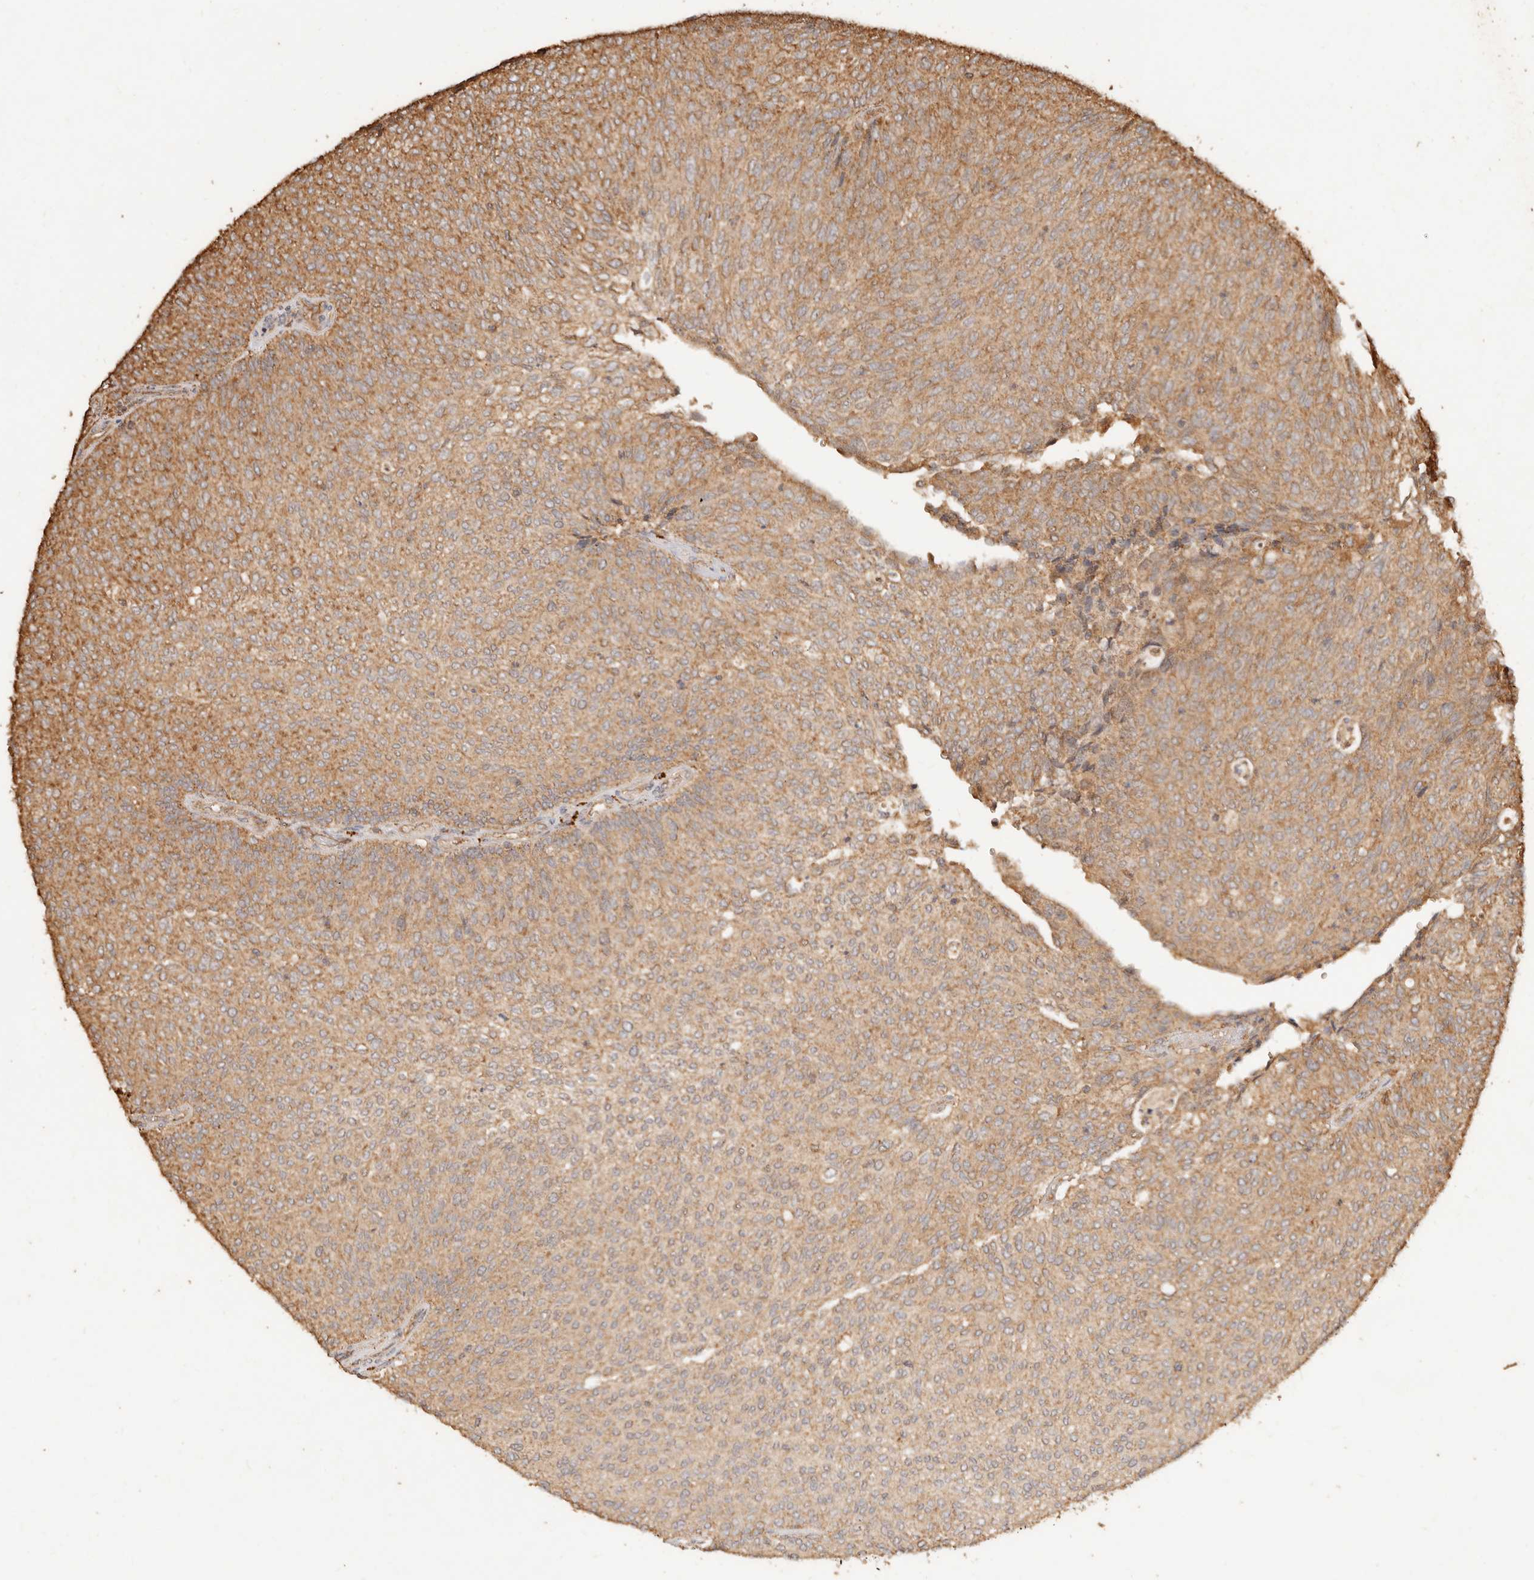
{"staining": {"intensity": "moderate", "quantity": ">75%", "location": "cytoplasmic/membranous"}, "tissue": "urothelial cancer", "cell_type": "Tumor cells", "image_type": "cancer", "snomed": [{"axis": "morphology", "description": "Urothelial carcinoma, Low grade"}, {"axis": "topography", "description": "Urinary bladder"}], "caption": "A high-resolution photomicrograph shows immunohistochemistry (IHC) staining of urothelial cancer, which demonstrates moderate cytoplasmic/membranous expression in approximately >75% of tumor cells.", "gene": "FAM180B", "patient": {"sex": "female", "age": 79}}